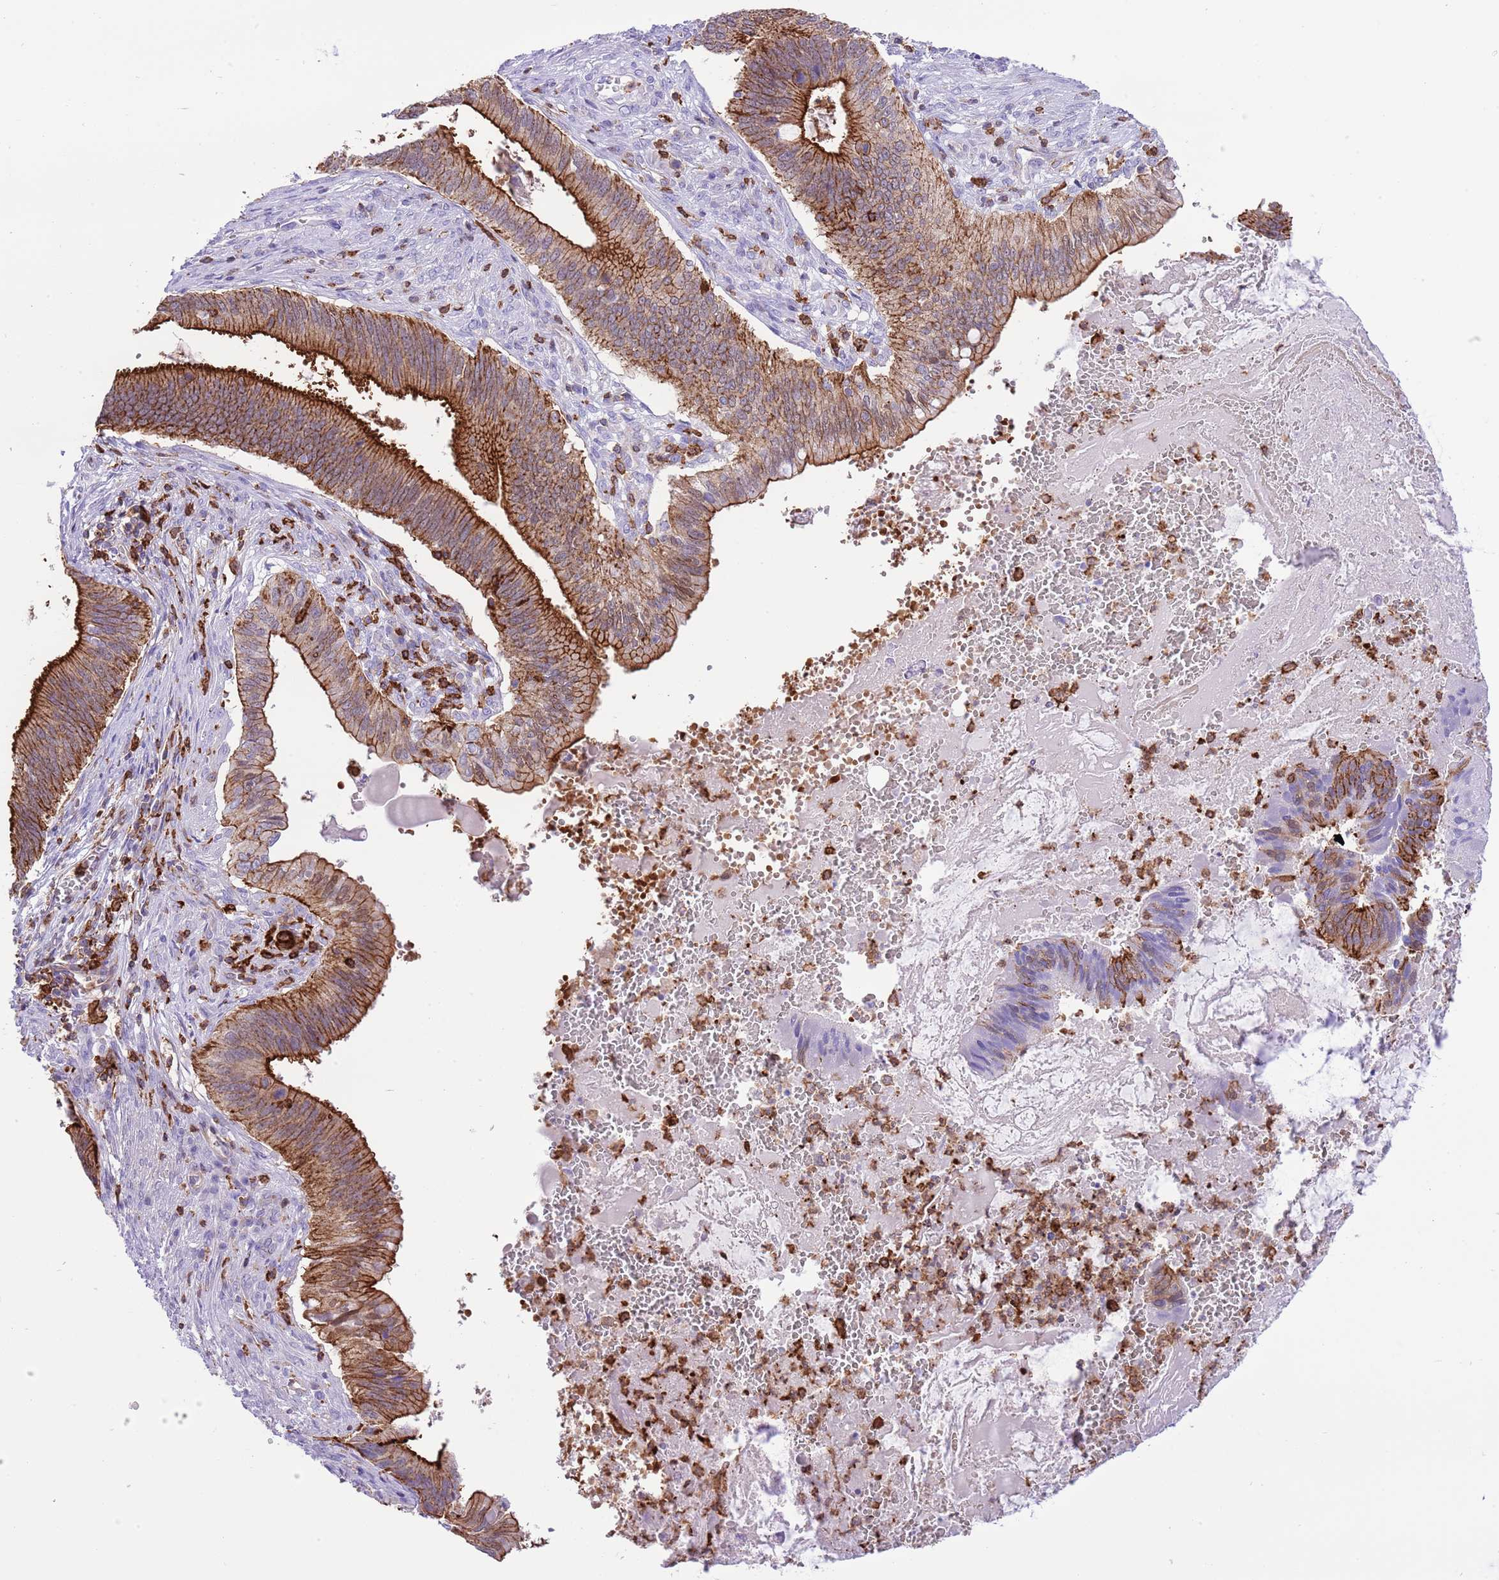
{"staining": {"intensity": "strong", "quantity": ">75%", "location": "cytoplasmic/membranous"}, "tissue": "cervical cancer", "cell_type": "Tumor cells", "image_type": "cancer", "snomed": [{"axis": "morphology", "description": "Adenocarcinoma, NOS"}, {"axis": "topography", "description": "Cervix"}], "caption": "An IHC micrograph of tumor tissue is shown. Protein staining in brown labels strong cytoplasmic/membranous positivity in cervical cancer (adenocarcinoma) within tumor cells.", "gene": "EFHD2", "patient": {"sex": "female", "age": 42}}